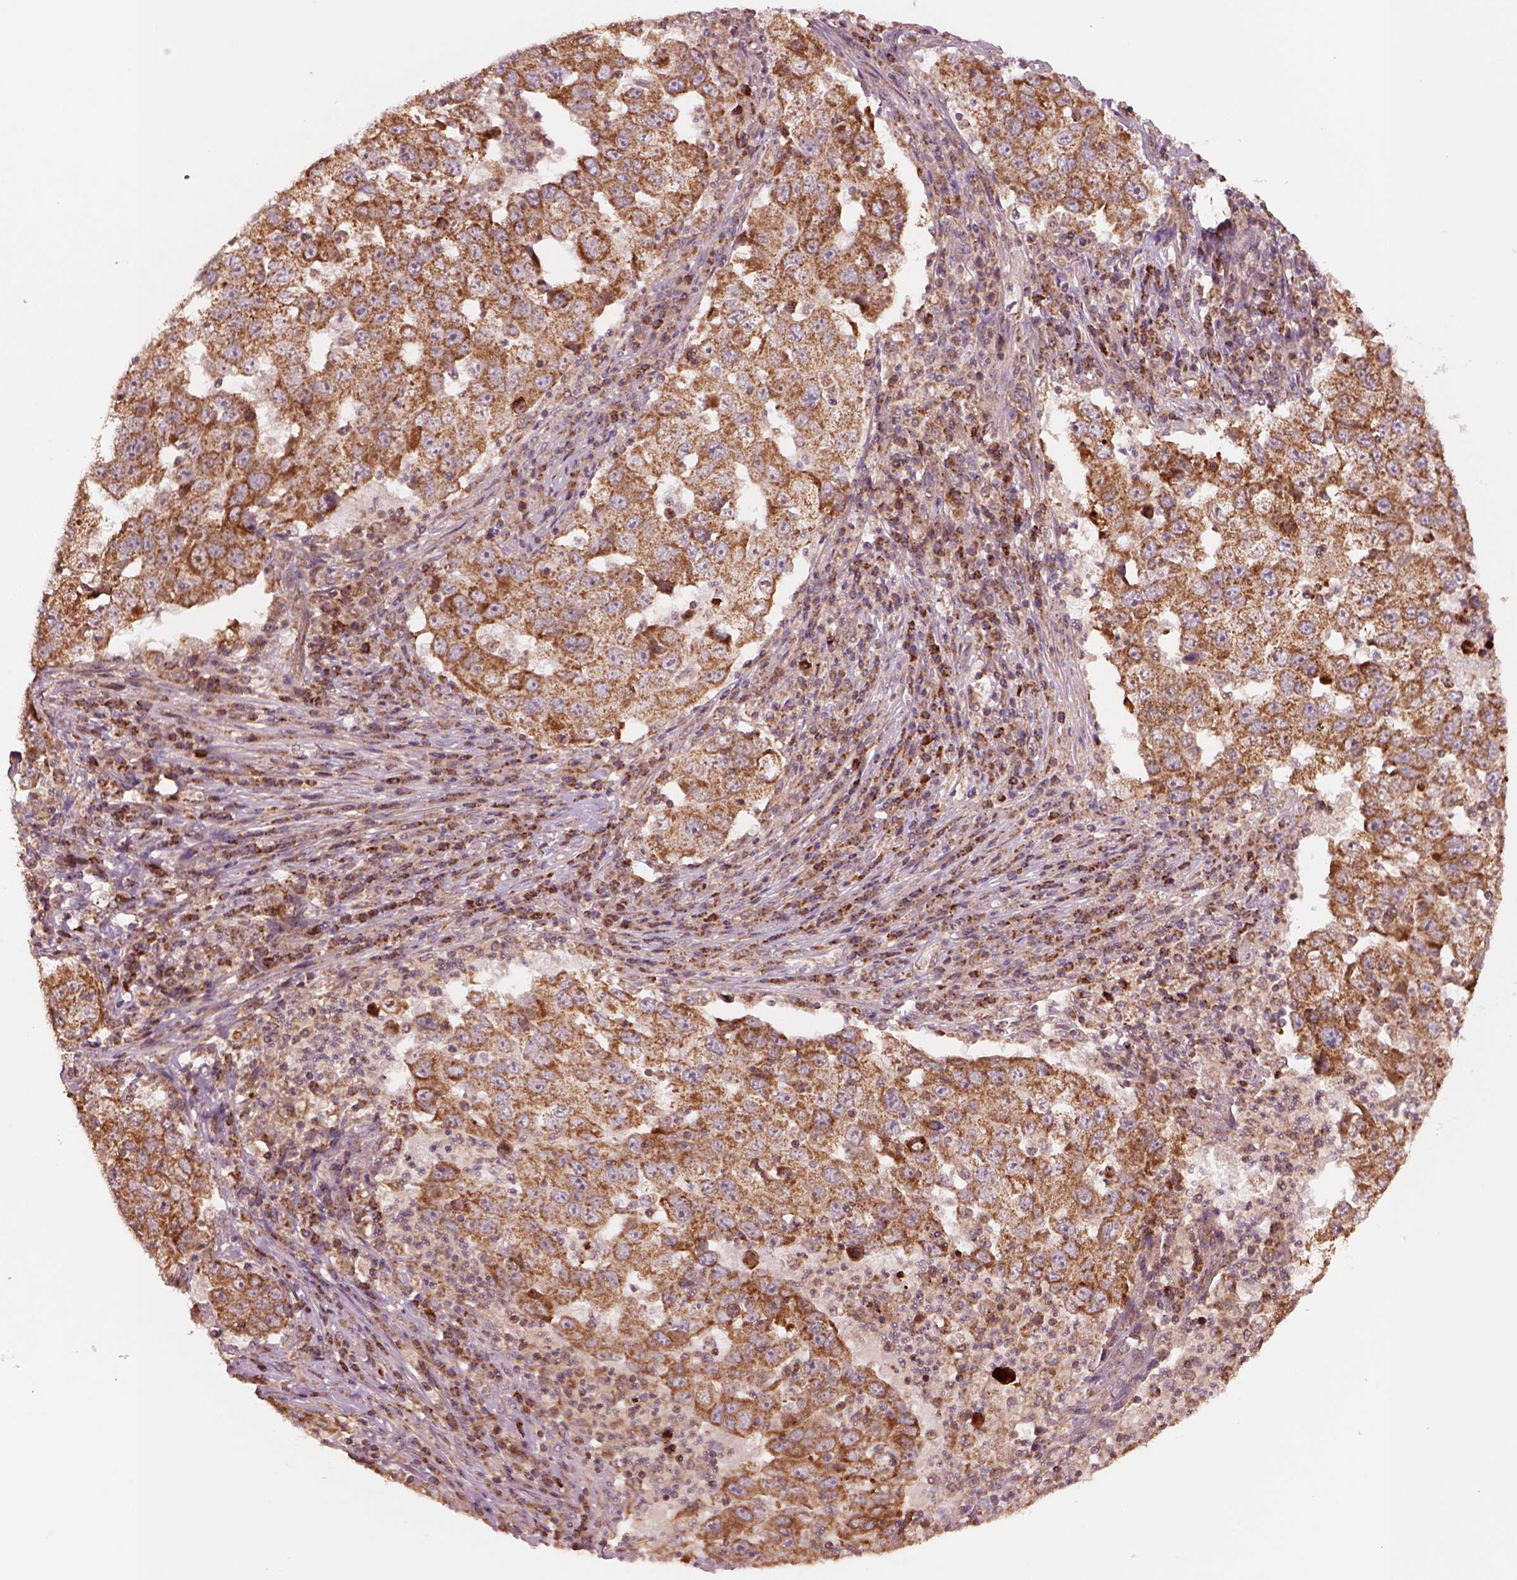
{"staining": {"intensity": "moderate", "quantity": ">75%", "location": "cytoplasmic/membranous"}, "tissue": "lung cancer", "cell_type": "Tumor cells", "image_type": "cancer", "snomed": [{"axis": "morphology", "description": "Adenocarcinoma, NOS"}, {"axis": "topography", "description": "Lung"}], "caption": "A high-resolution histopathology image shows immunohistochemistry (IHC) staining of lung adenocarcinoma, which demonstrates moderate cytoplasmic/membranous expression in about >75% of tumor cells.", "gene": "SLC25A5", "patient": {"sex": "male", "age": 73}}